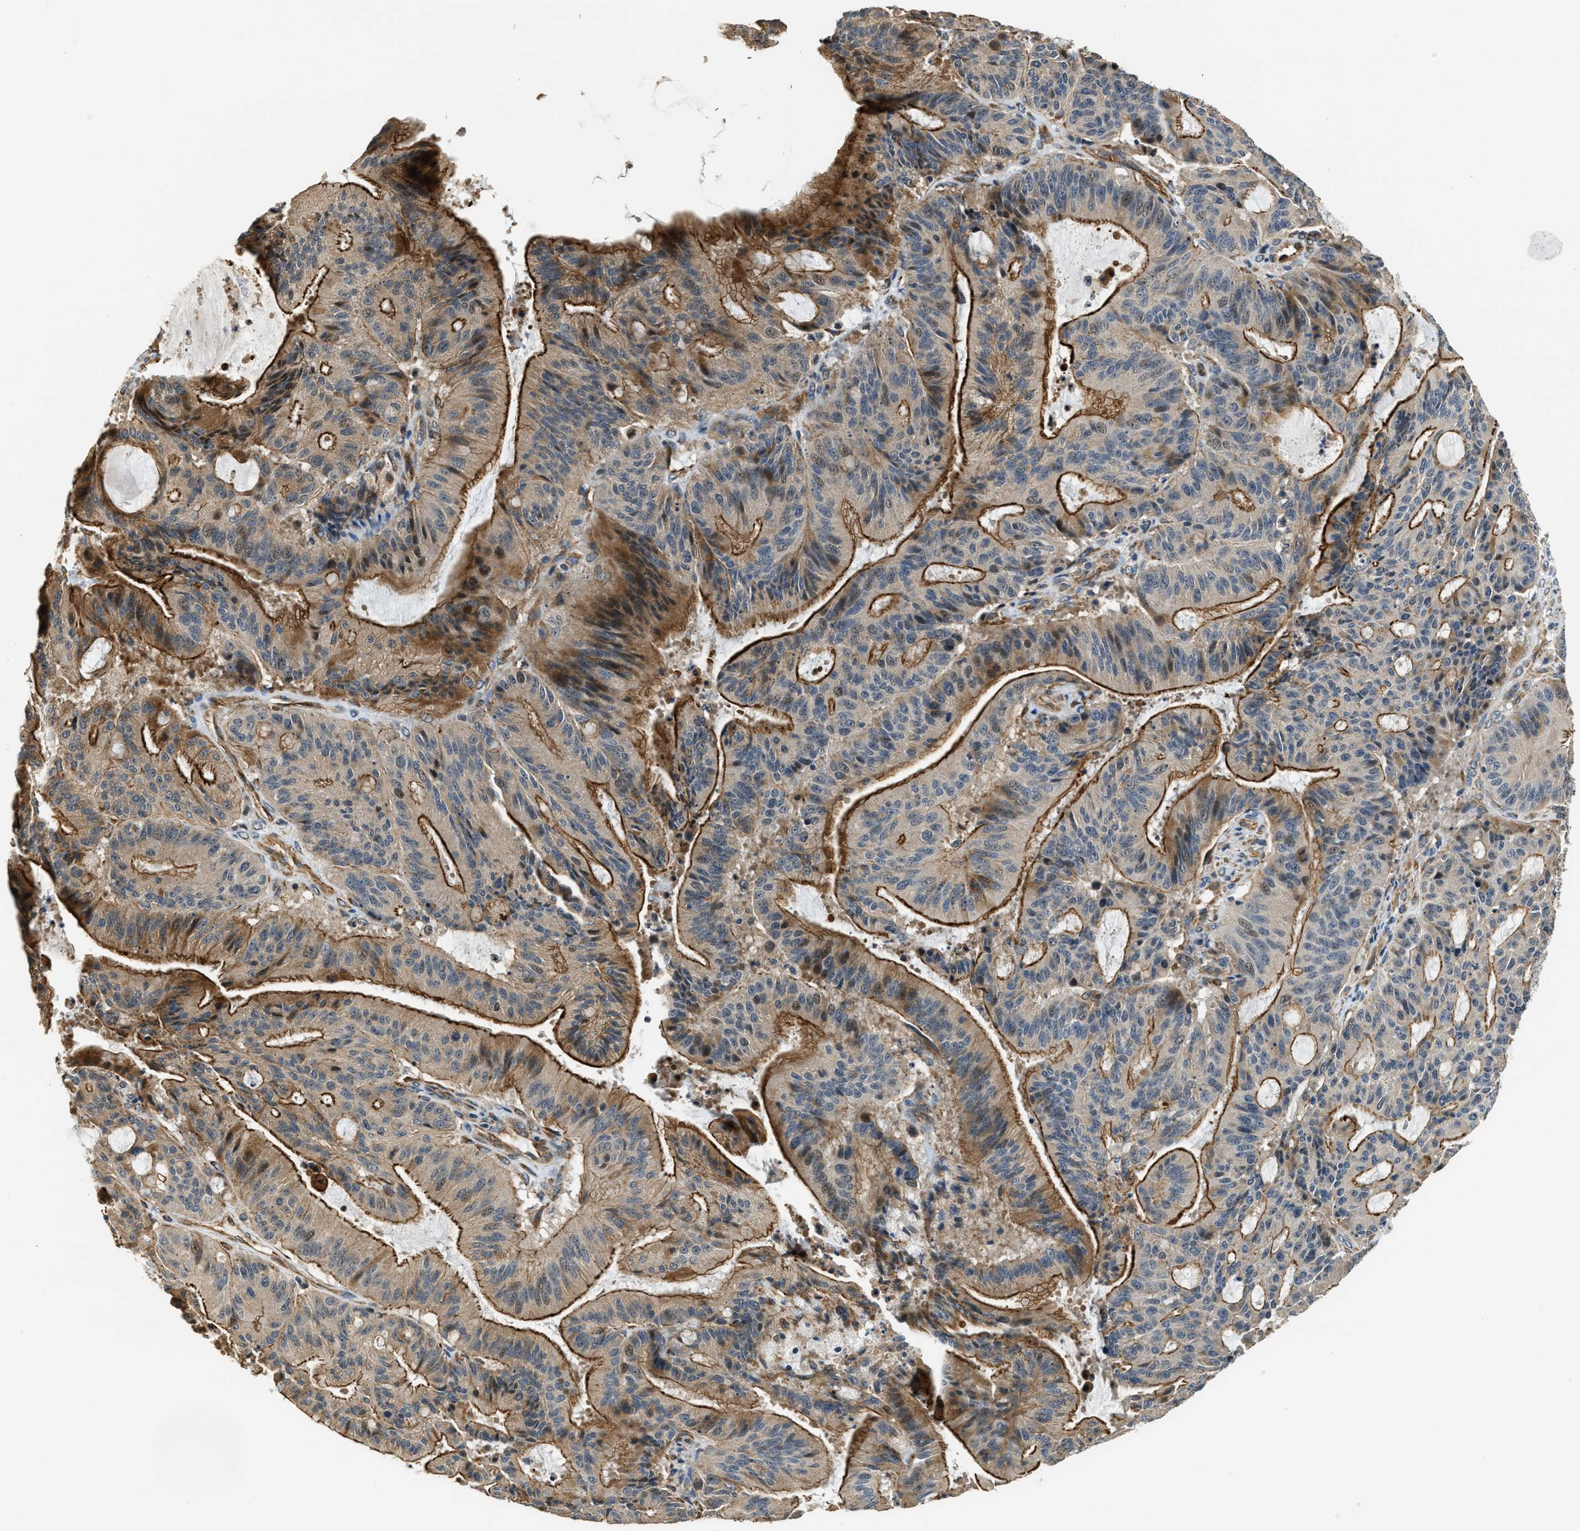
{"staining": {"intensity": "strong", "quantity": ">75%", "location": "cytoplasmic/membranous"}, "tissue": "liver cancer", "cell_type": "Tumor cells", "image_type": "cancer", "snomed": [{"axis": "morphology", "description": "Normal tissue, NOS"}, {"axis": "morphology", "description": "Cholangiocarcinoma"}, {"axis": "topography", "description": "Liver"}, {"axis": "topography", "description": "Peripheral nerve tissue"}], "caption": "Protein positivity by IHC displays strong cytoplasmic/membranous staining in about >75% of tumor cells in liver cancer.", "gene": "ALOX12", "patient": {"sex": "female", "age": 73}}